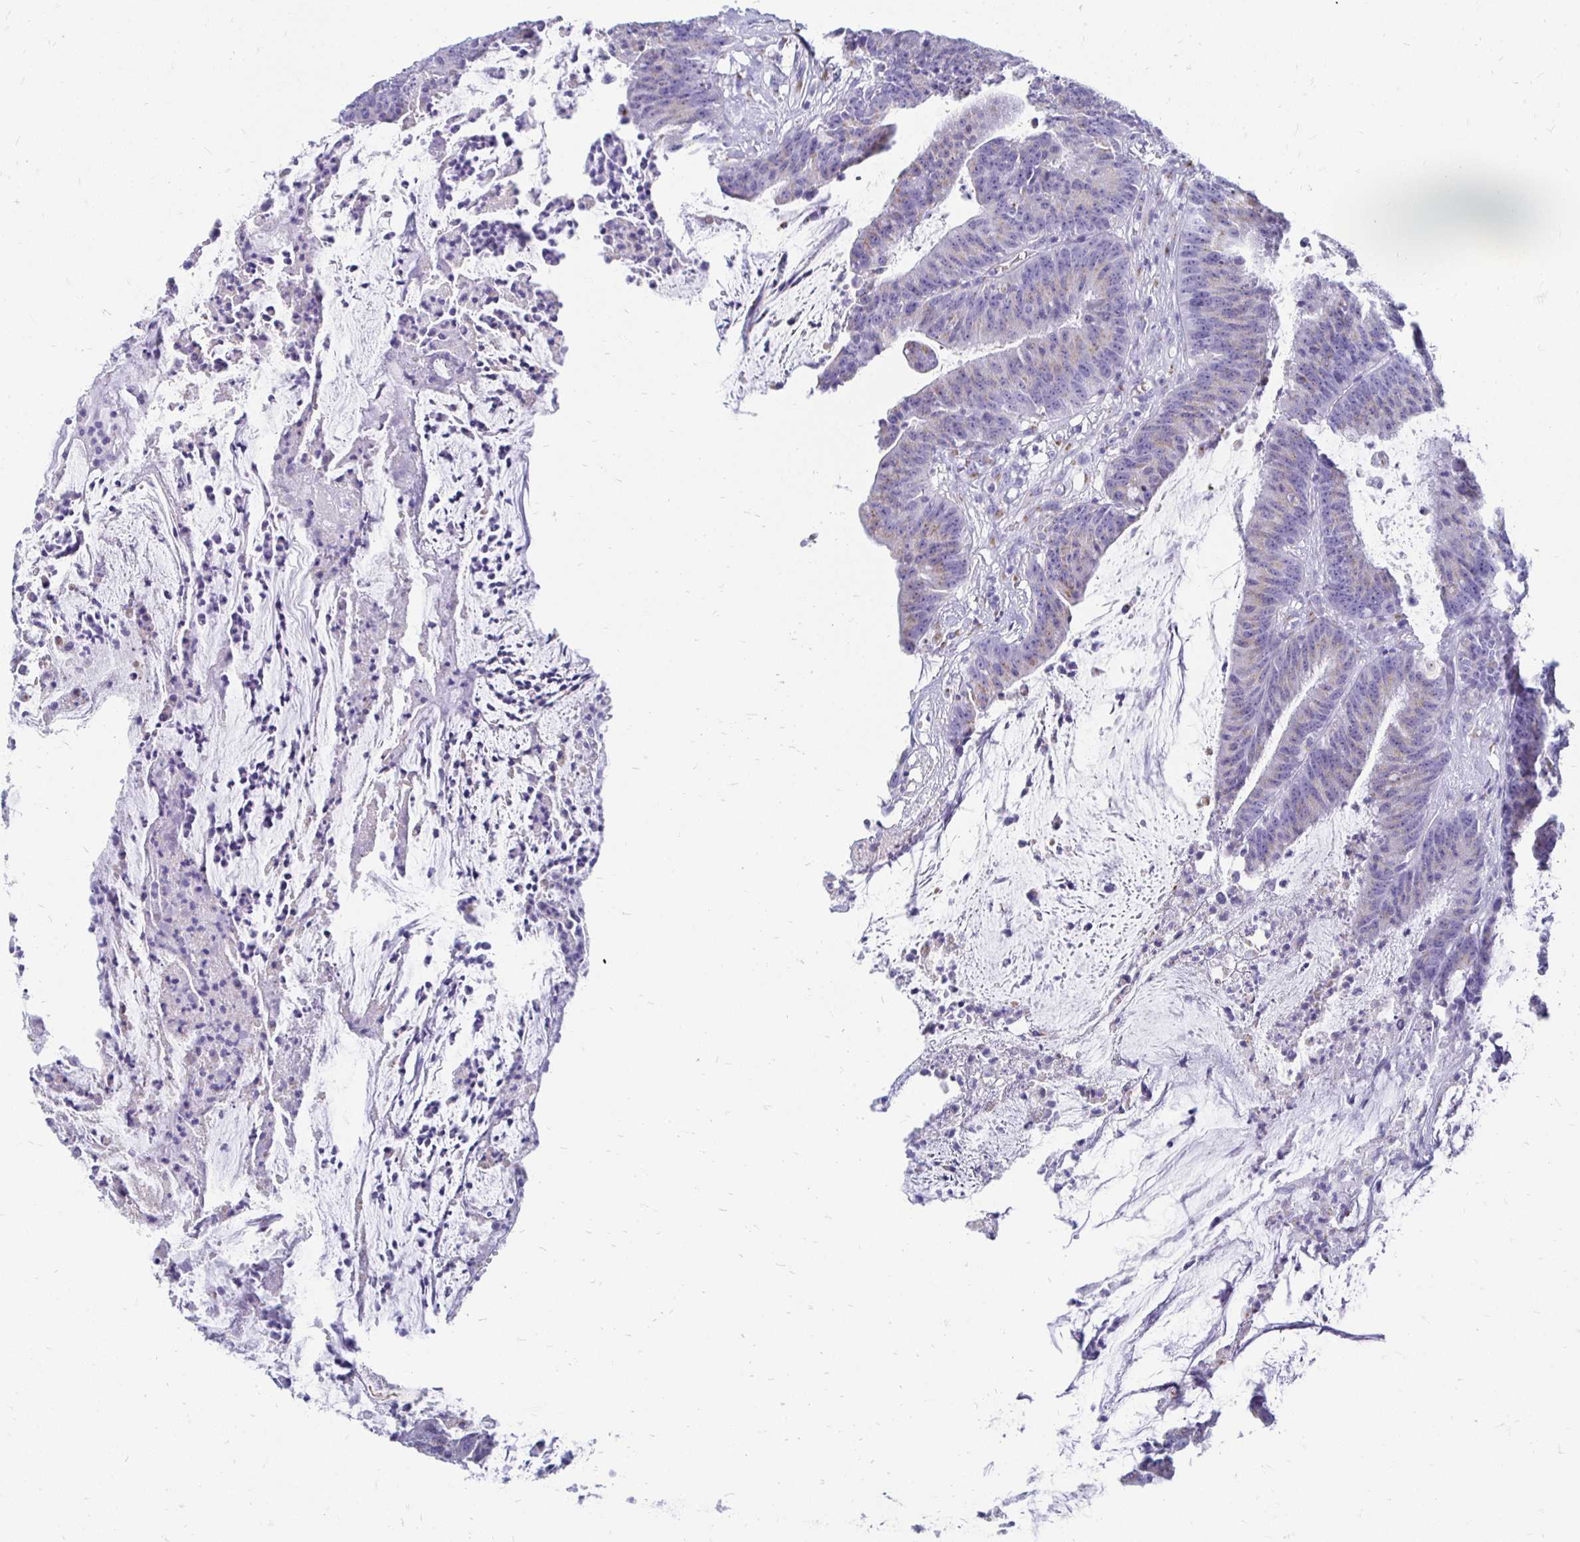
{"staining": {"intensity": "weak", "quantity": "25%-75%", "location": "cytoplasmic/membranous"}, "tissue": "colorectal cancer", "cell_type": "Tumor cells", "image_type": "cancer", "snomed": [{"axis": "morphology", "description": "Adenocarcinoma, NOS"}, {"axis": "topography", "description": "Colon"}], "caption": "IHC (DAB (3,3'-diaminobenzidine)) staining of human colorectal cancer (adenocarcinoma) demonstrates weak cytoplasmic/membranous protein expression in approximately 25%-75% of tumor cells.", "gene": "PAGE4", "patient": {"sex": "female", "age": 78}}